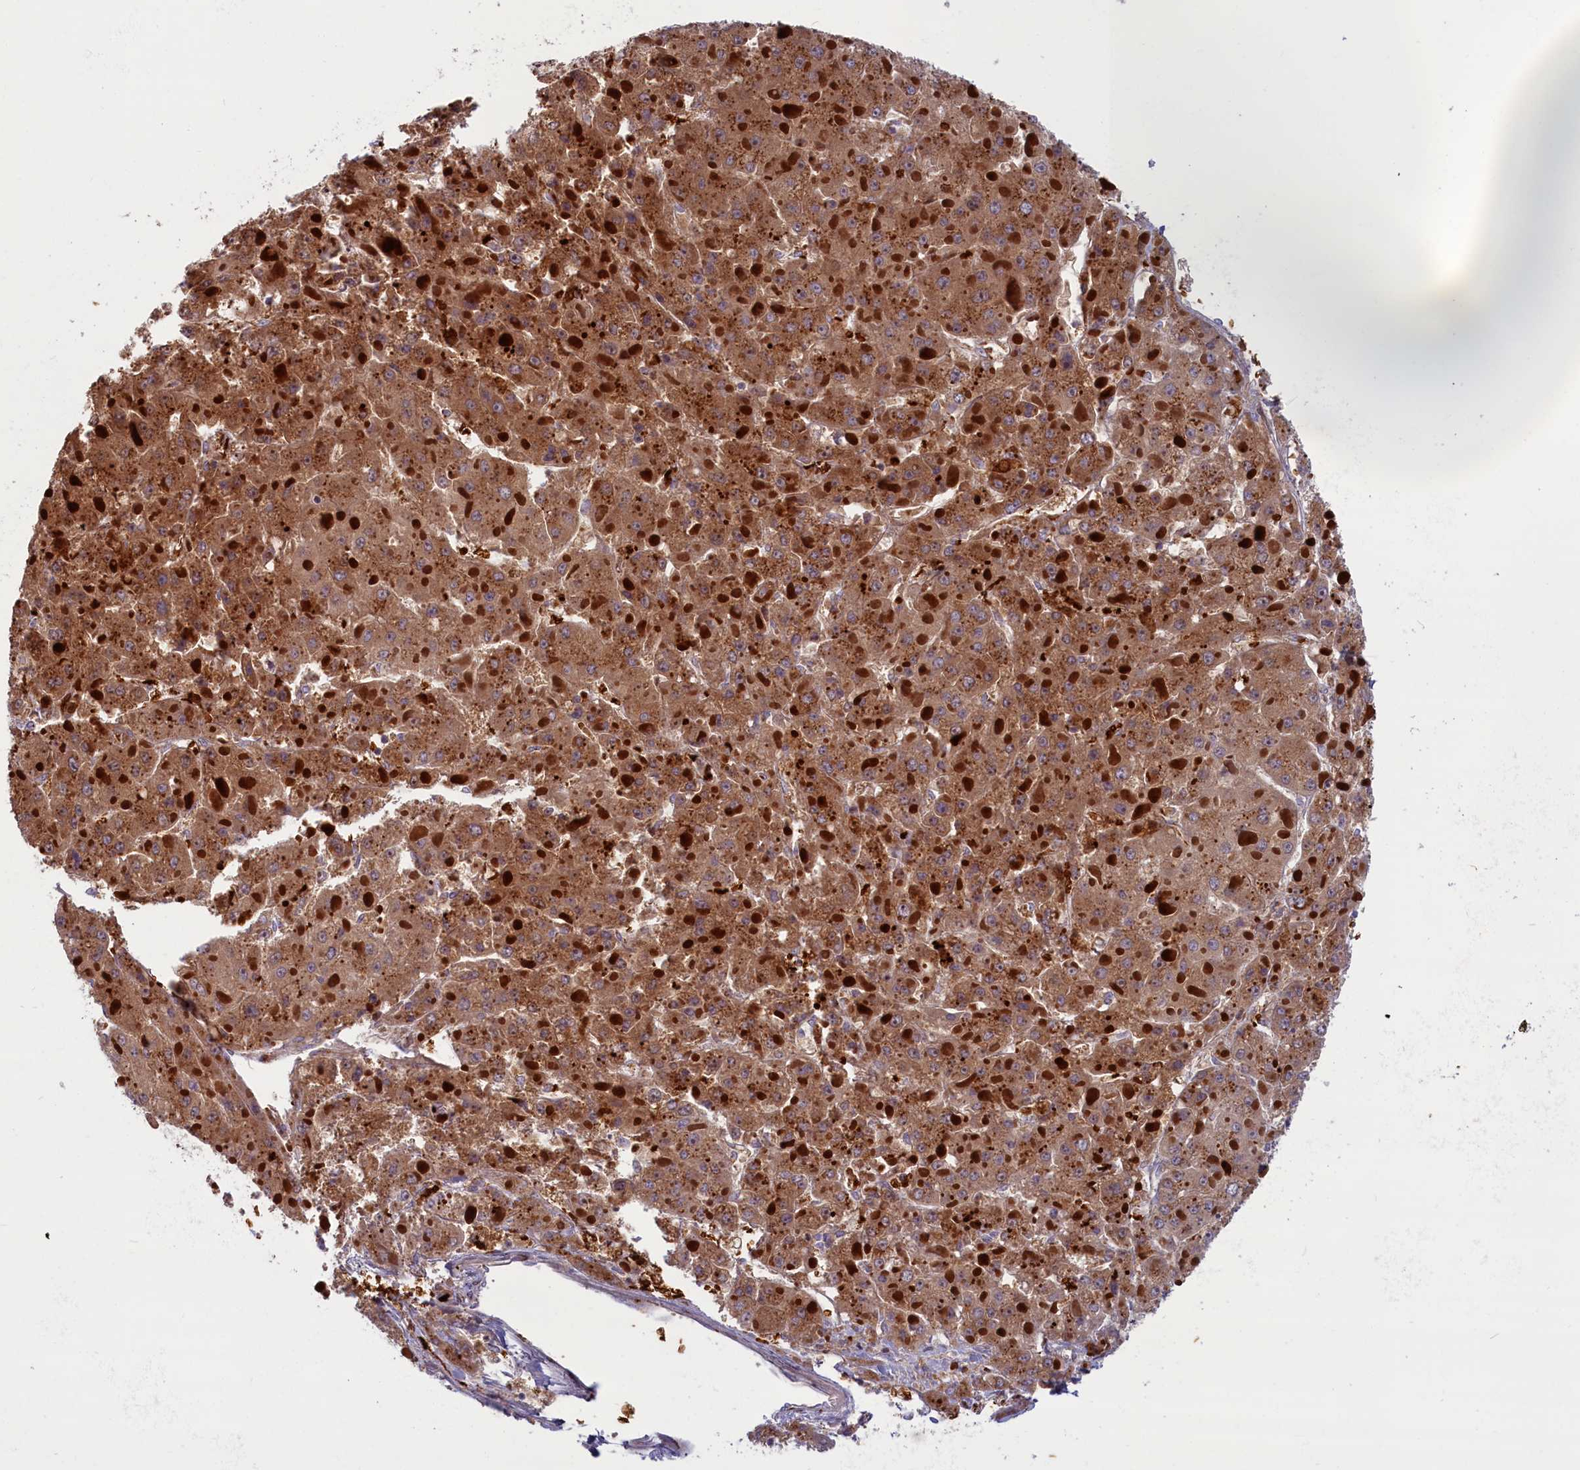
{"staining": {"intensity": "strong", "quantity": ">75%", "location": "cytoplasmic/membranous"}, "tissue": "liver cancer", "cell_type": "Tumor cells", "image_type": "cancer", "snomed": [{"axis": "morphology", "description": "Carcinoma, Hepatocellular, NOS"}, {"axis": "topography", "description": "Liver"}], "caption": "Strong cytoplasmic/membranous protein expression is identified in about >75% of tumor cells in liver cancer.", "gene": "BLVRB", "patient": {"sex": "female", "age": 73}}